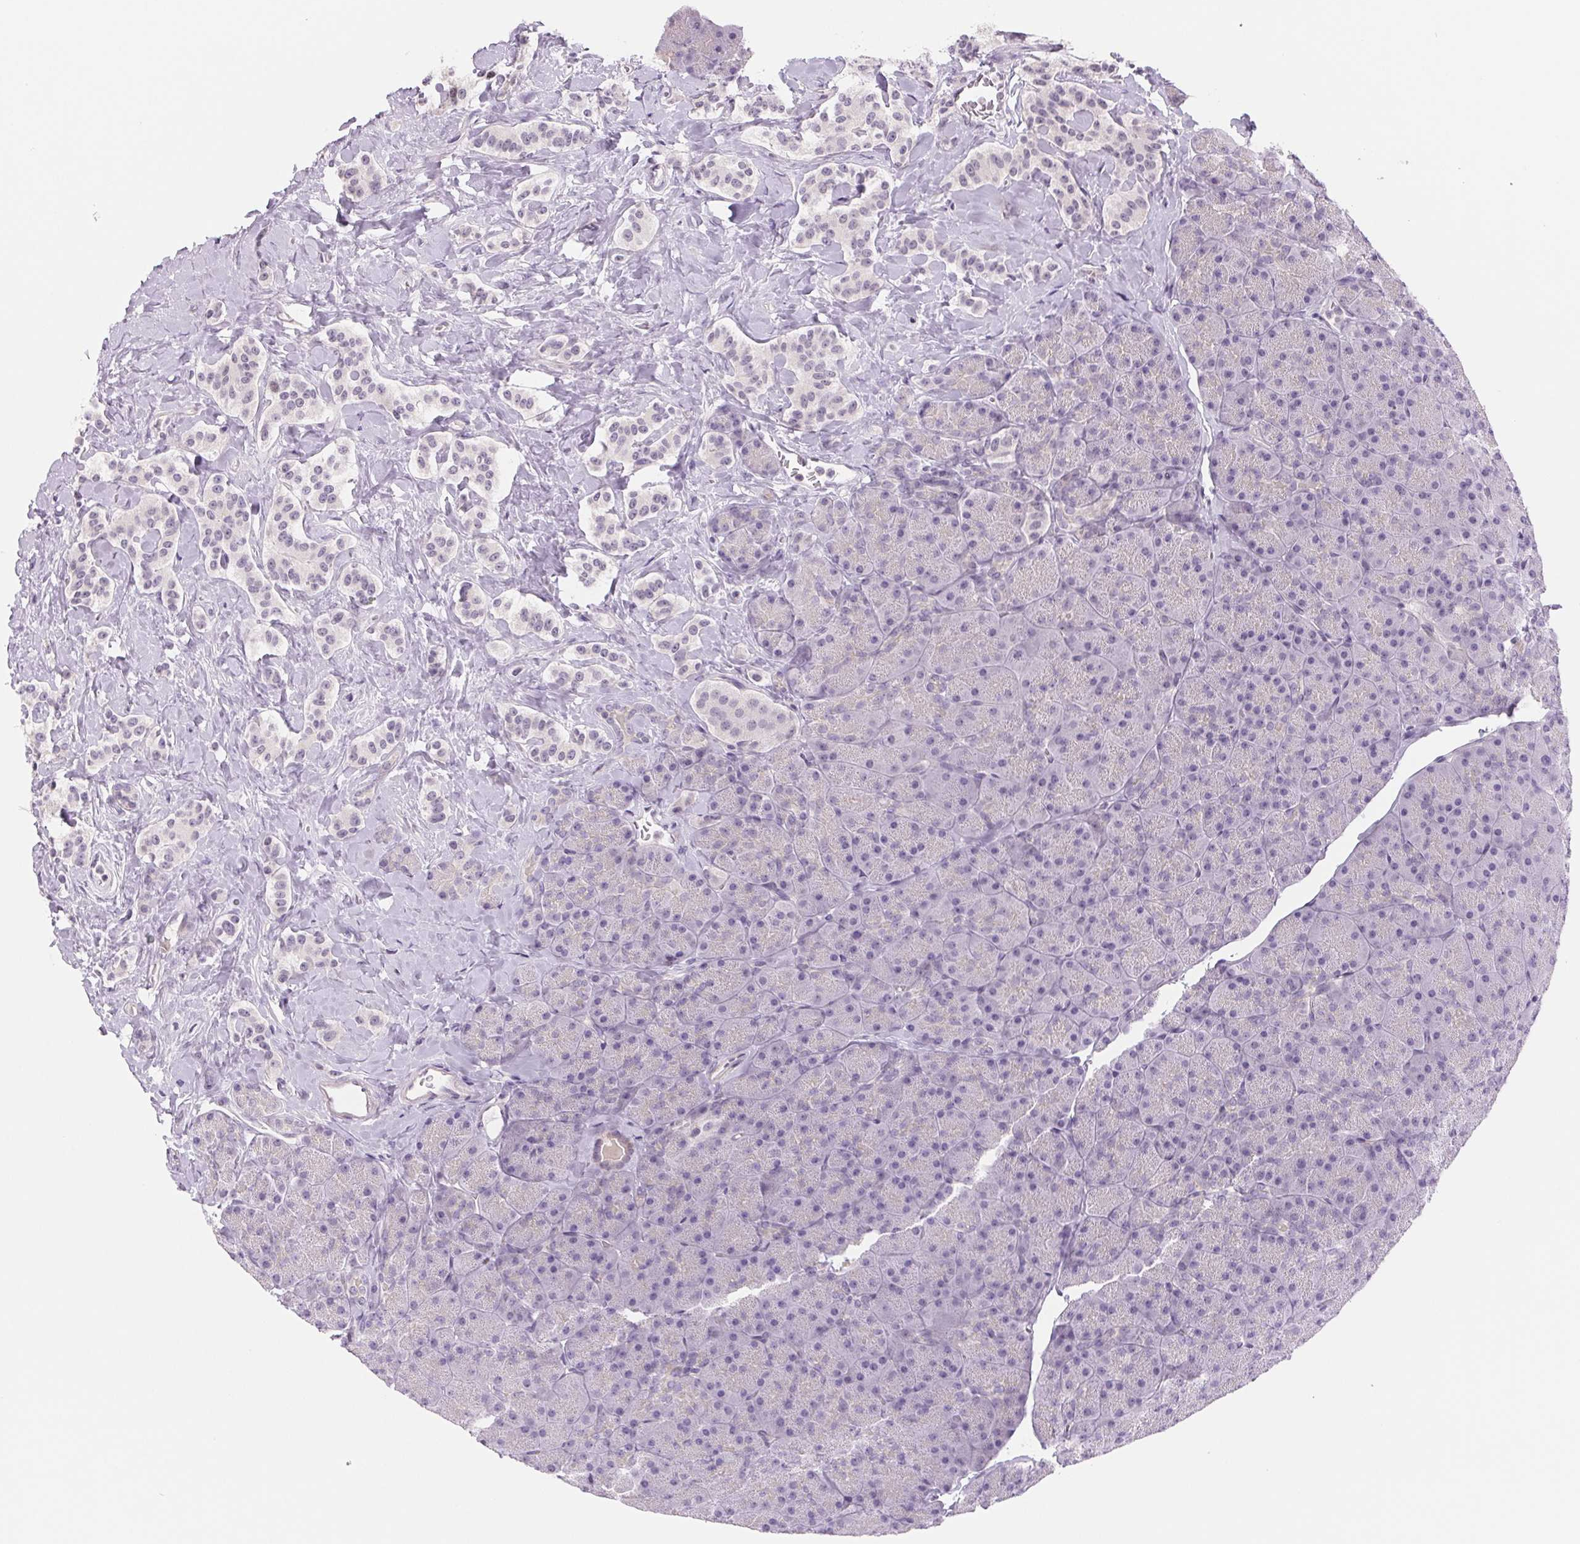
{"staining": {"intensity": "negative", "quantity": "none", "location": "none"}, "tissue": "carcinoid", "cell_type": "Tumor cells", "image_type": "cancer", "snomed": [{"axis": "morphology", "description": "Normal tissue, NOS"}, {"axis": "morphology", "description": "Carcinoid, malignant, NOS"}, {"axis": "topography", "description": "Pancreas"}], "caption": "Image shows no significant protein staining in tumor cells of carcinoid.", "gene": "CCDC168", "patient": {"sex": "male", "age": 36}}